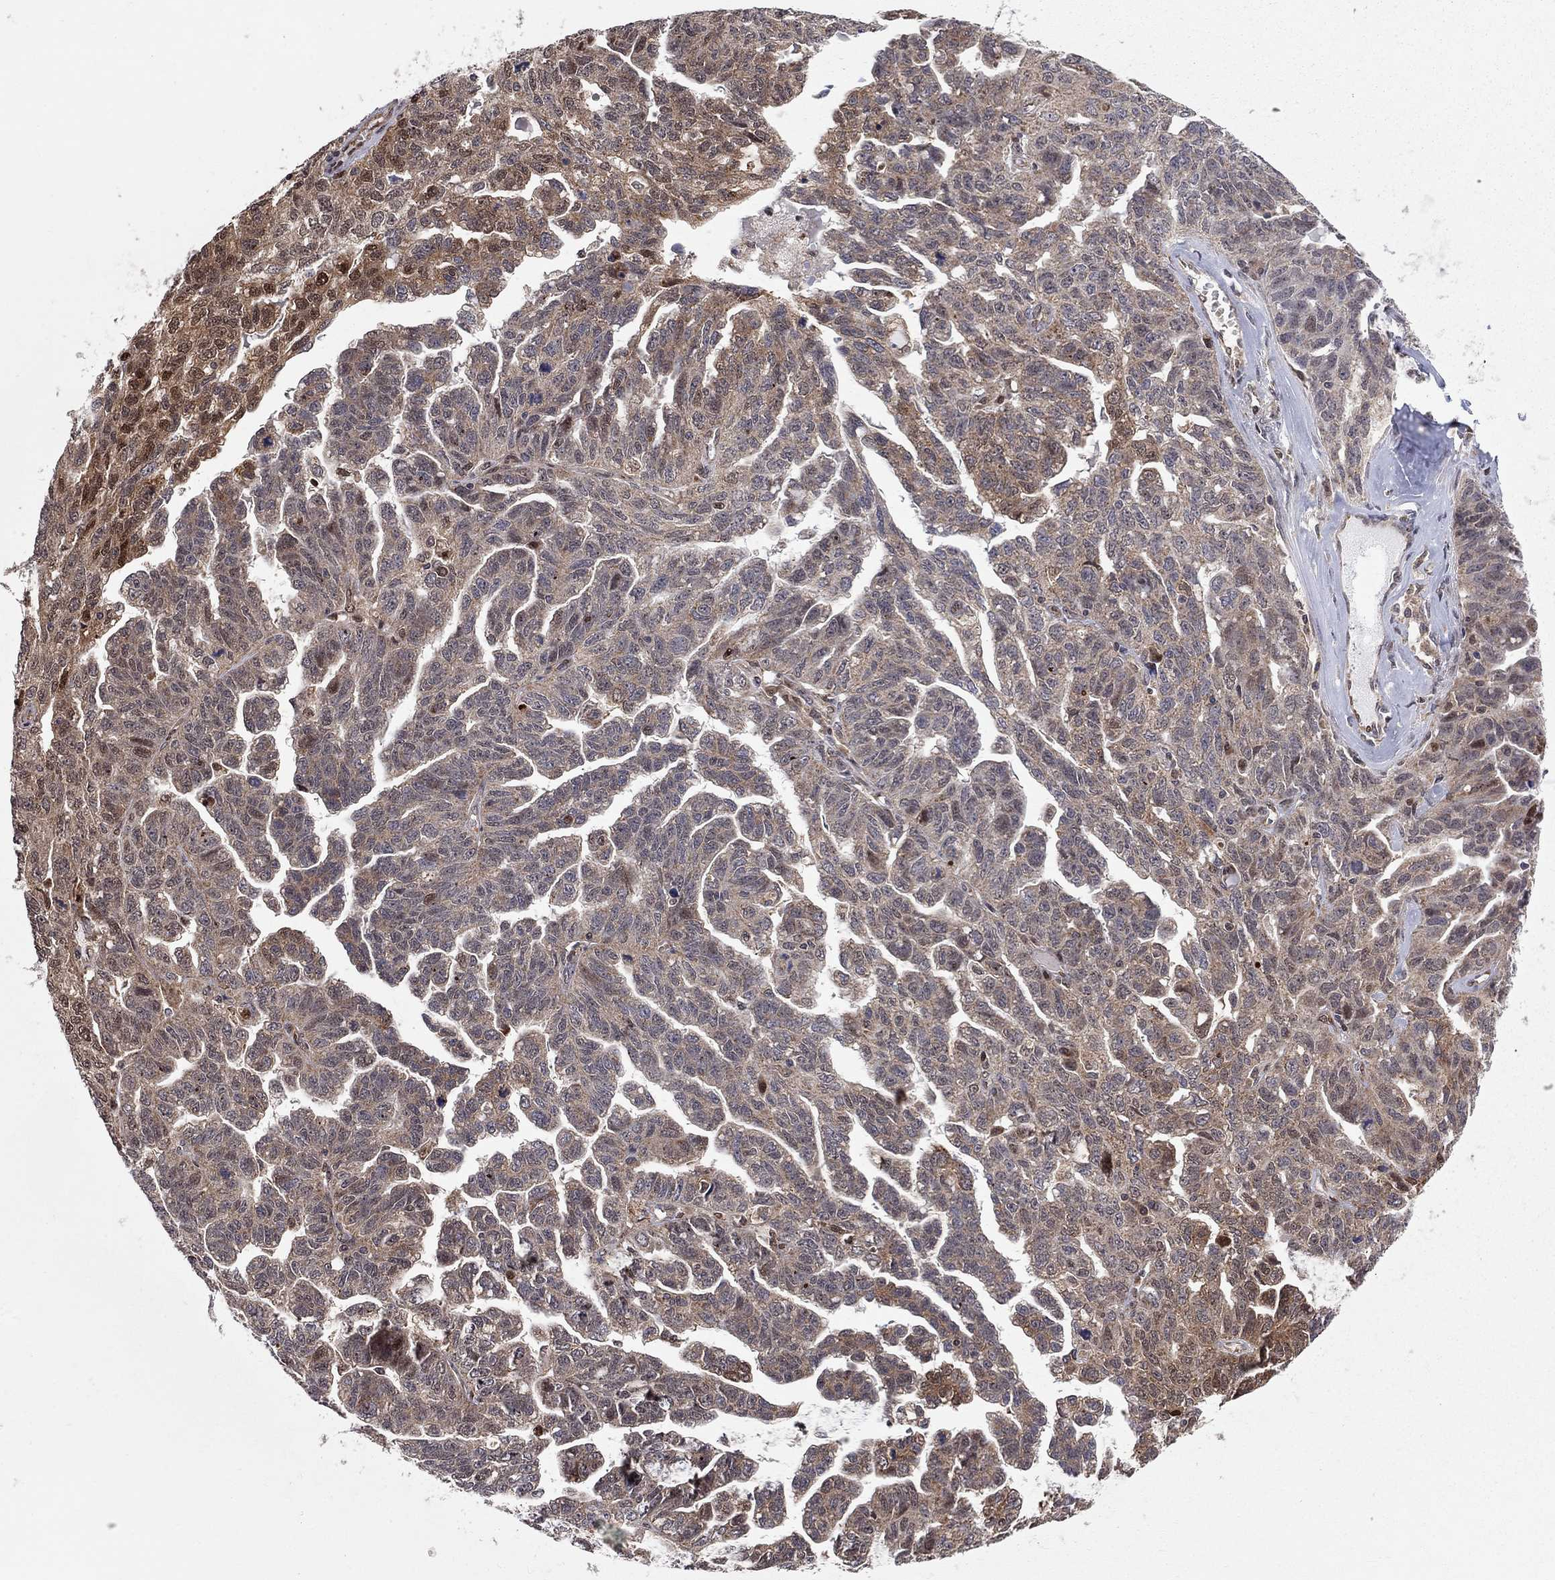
{"staining": {"intensity": "moderate", "quantity": "25%-75%", "location": "cytoplasmic/membranous"}, "tissue": "ovarian cancer", "cell_type": "Tumor cells", "image_type": "cancer", "snomed": [{"axis": "morphology", "description": "Cystadenocarcinoma, serous, NOS"}, {"axis": "topography", "description": "Ovary"}], "caption": "Ovarian cancer (serous cystadenocarcinoma) stained with immunohistochemistry displays moderate cytoplasmic/membranous expression in approximately 25%-75% of tumor cells.", "gene": "ELOB", "patient": {"sex": "female", "age": 71}}